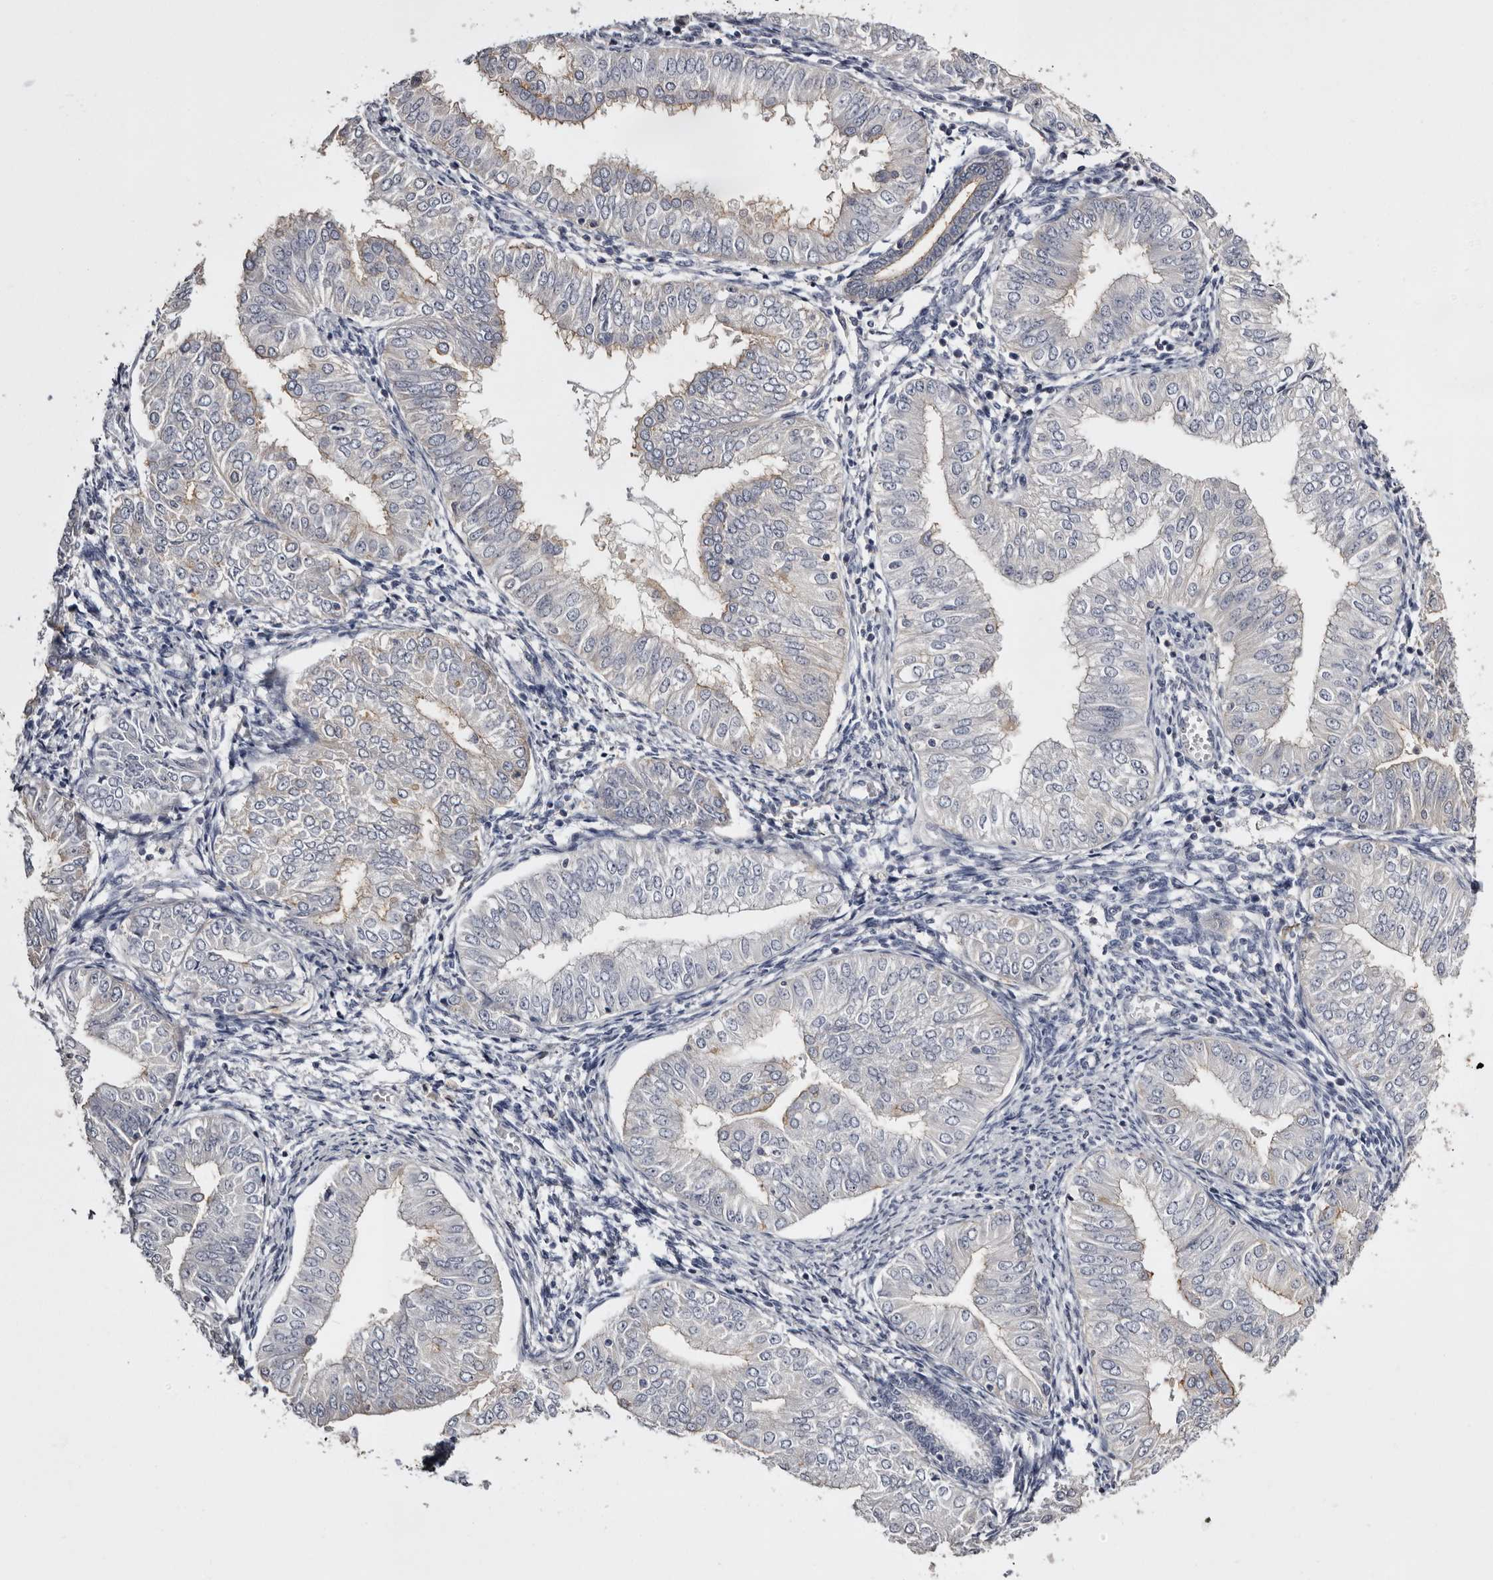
{"staining": {"intensity": "negative", "quantity": "none", "location": "none"}, "tissue": "endometrial cancer", "cell_type": "Tumor cells", "image_type": "cancer", "snomed": [{"axis": "morphology", "description": "Normal tissue, NOS"}, {"axis": "morphology", "description": "Adenocarcinoma, NOS"}, {"axis": "topography", "description": "Endometrium"}], "caption": "The histopathology image exhibits no staining of tumor cells in endometrial adenocarcinoma.", "gene": "LAD1", "patient": {"sex": "female", "age": 53}}